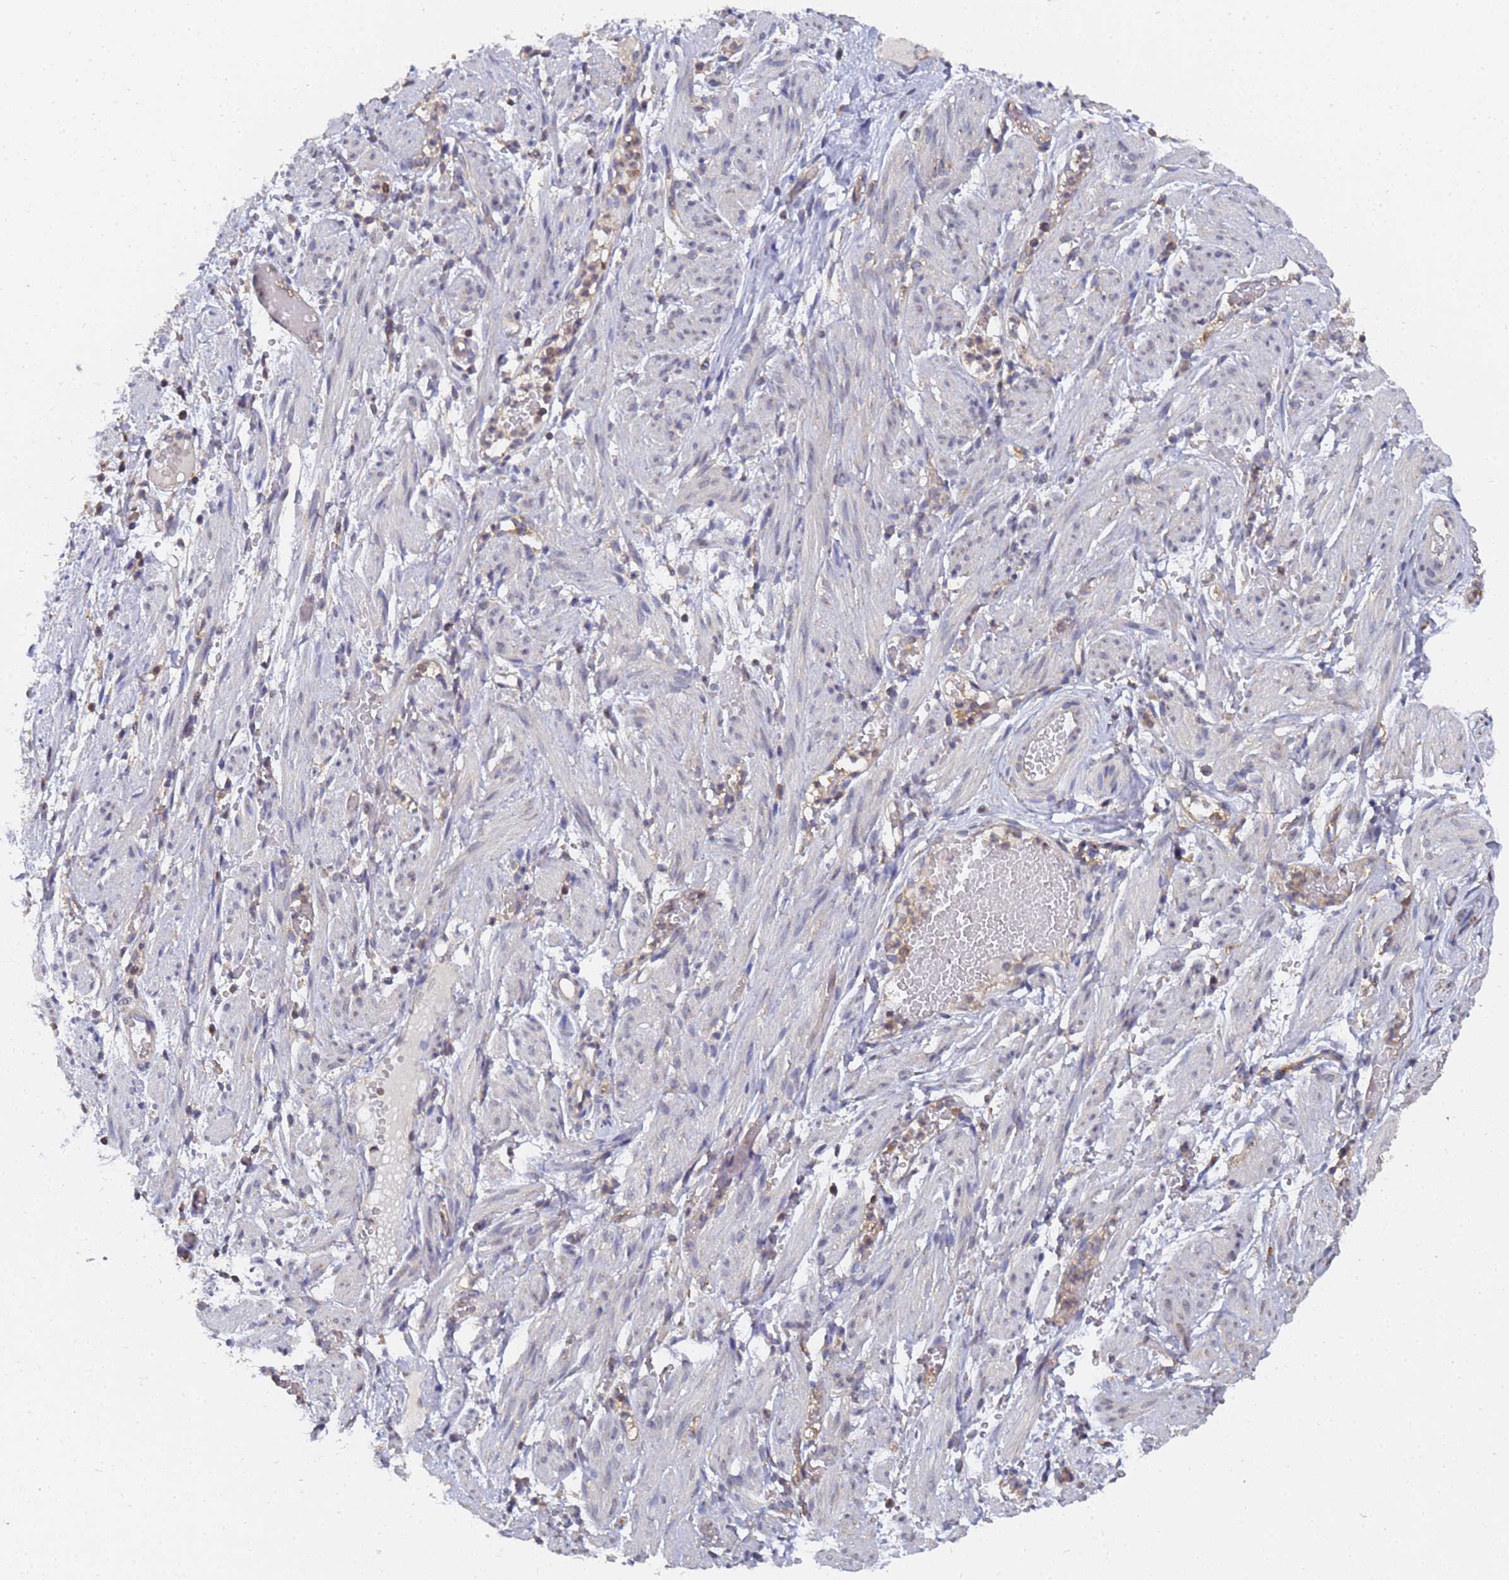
{"staining": {"intensity": "negative", "quantity": "none", "location": "none"}, "tissue": "adipose tissue", "cell_type": "Adipocytes", "image_type": "normal", "snomed": [{"axis": "morphology", "description": "Normal tissue, NOS"}, {"axis": "topography", "description": "Smooth muscle"}, {"axis": "topography", "description": "Peripheral nerve tissue"}], "caption": "Immunohistochemical staining of benign adipose tissue exhibits no significant positivity in adipocytes. The staining is performed using DAB (3,3'-diaminobenzidine) brown chromogen with nuclei counter-stained in using hematoxylin.", "gene": "ALS2CL", "patient": {"sex": "female", "age": 39}}